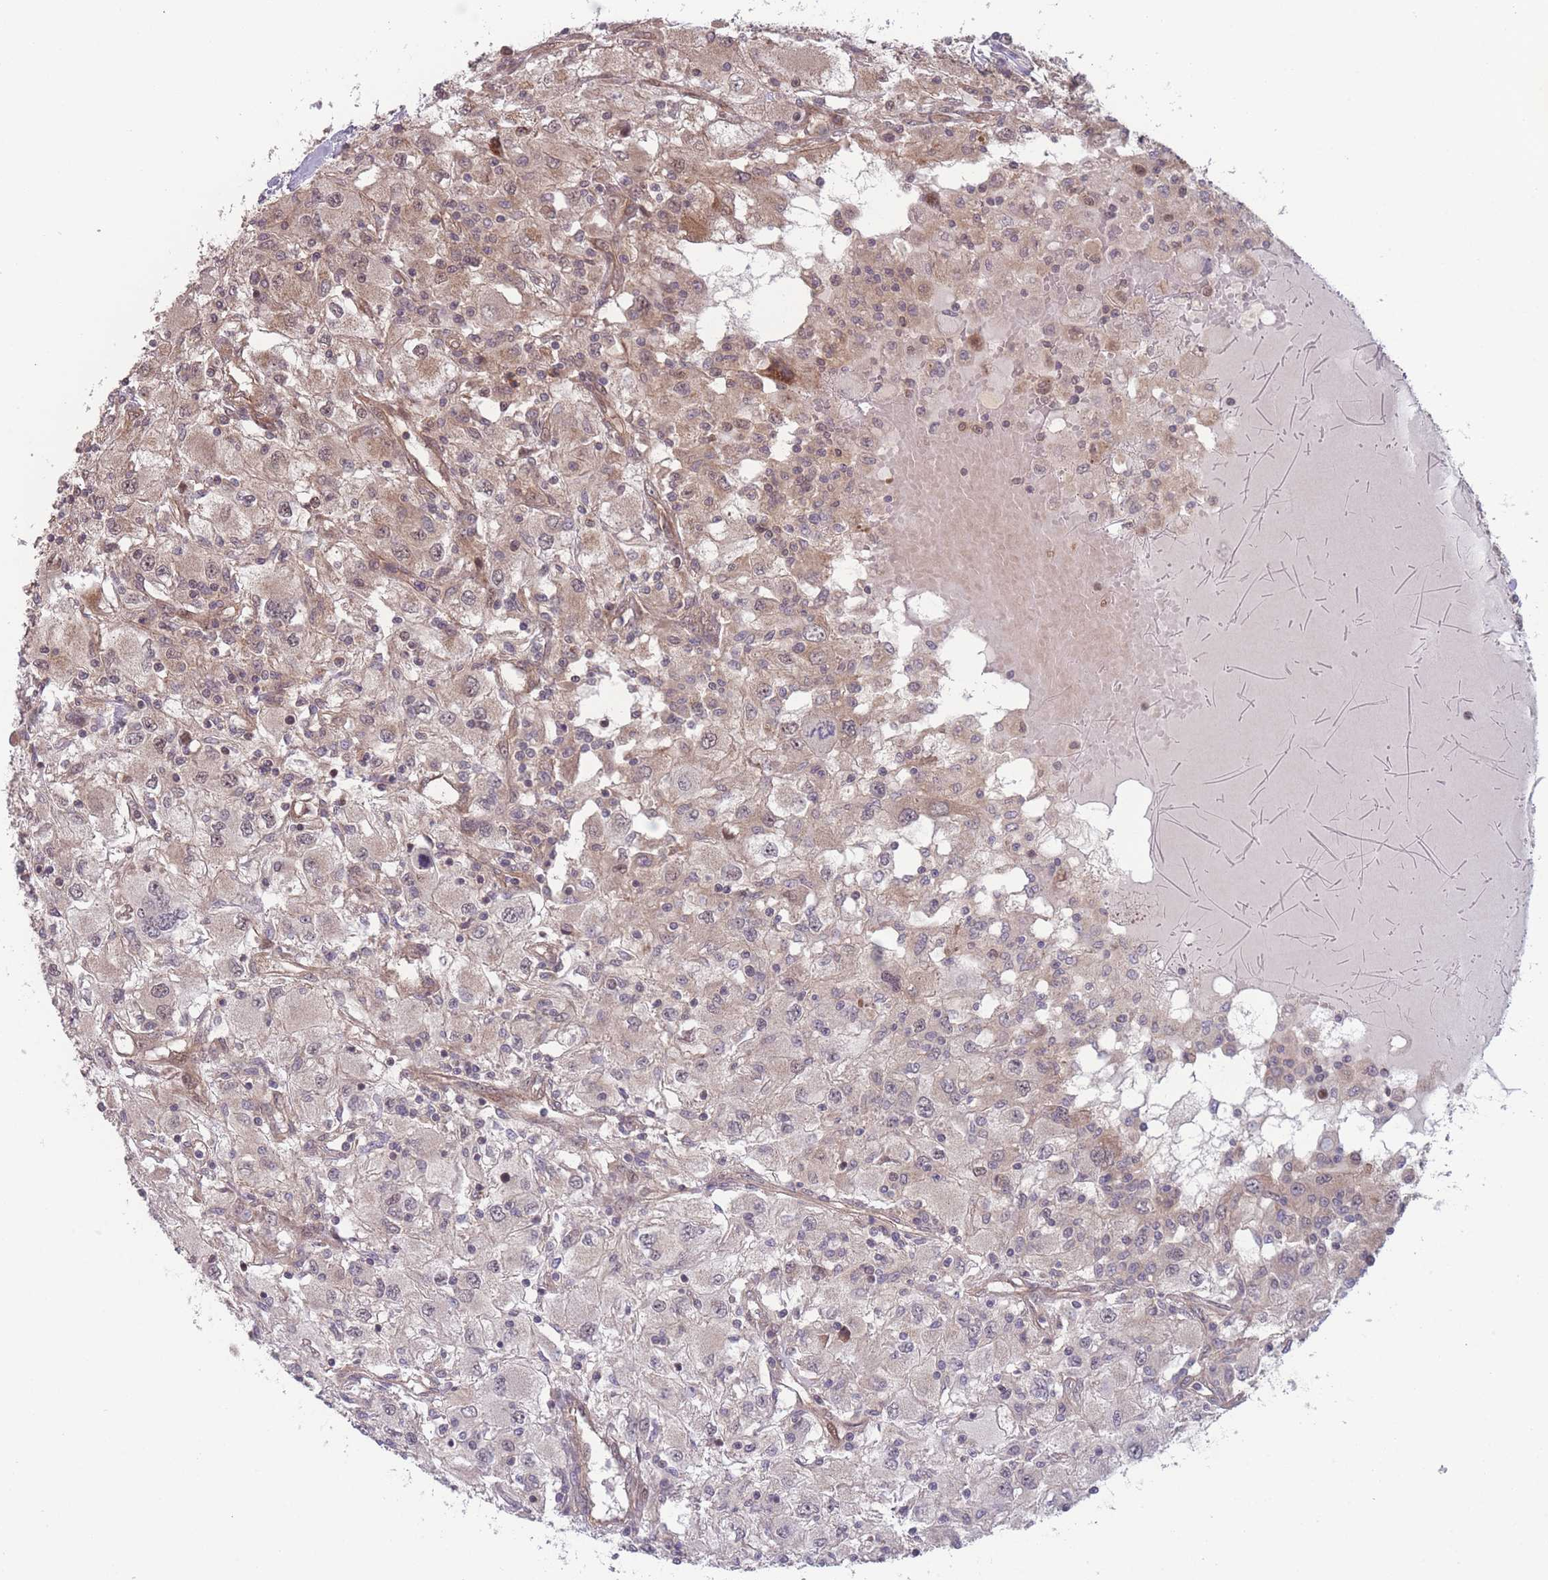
{"staining": {"intensity": "weak", "quantity": "25%-75%", "location": "cytoplasmic/membranous"}, "tissue": "renal cancer", "cell_type": "Tumor cells", "image_type": "cancer", "snomed": [{"axis": "morphology", "description": "Adenocarcinoma, NOS"}, {"axis": "topography", "description": "Kidney"}], "caption": "IHC of renal cancer (adenocarcinoma) exhibits low levels of weak cytoplasmic/membranous expression in approximately 25%-75% of tumor cells.", "gene": "RPS18", "patient": {"sex": "female", "age": 67}}